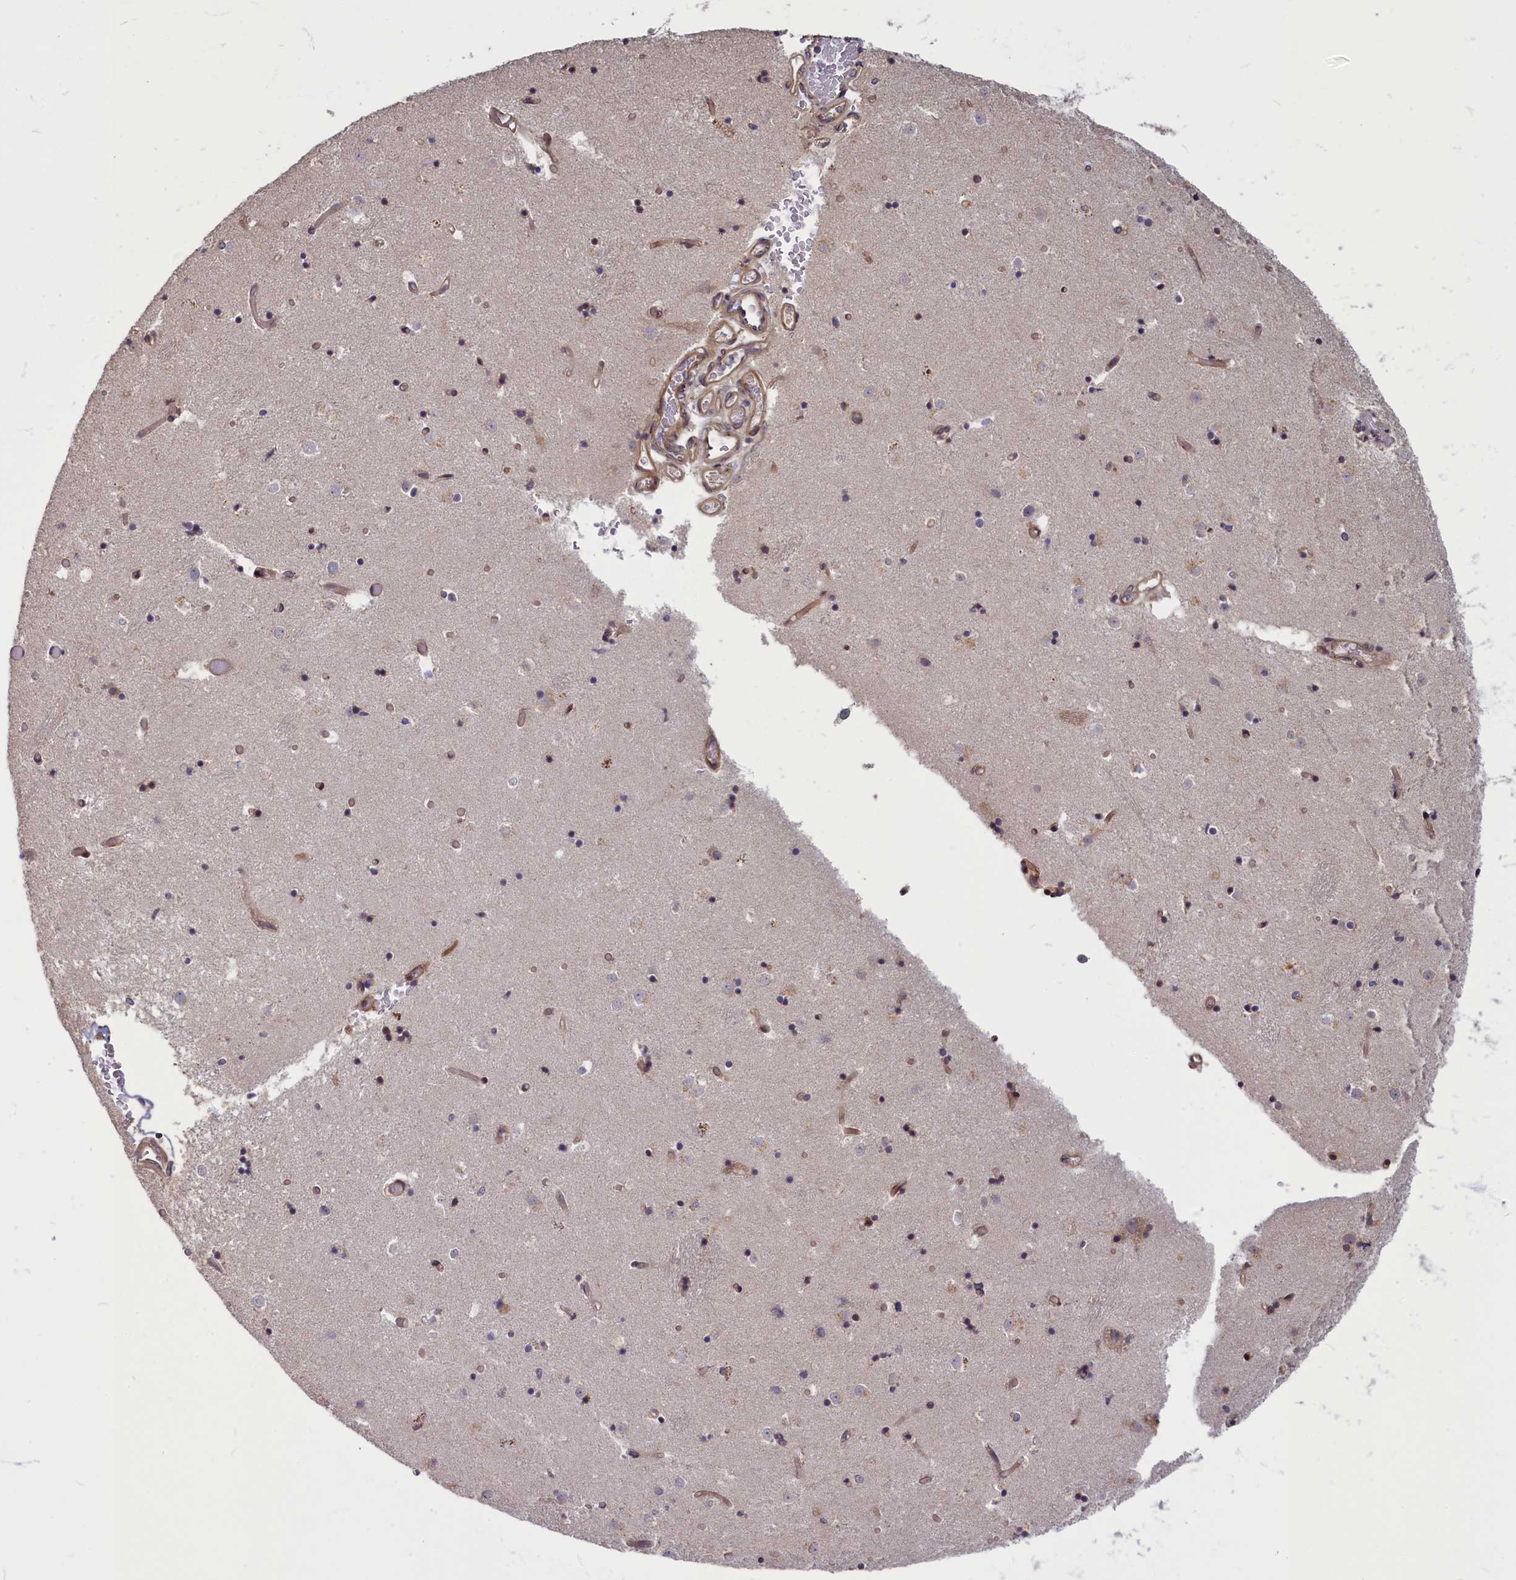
{"staining": {"intensity": "negative", "quantity": "none", "location": "none"}, "tissue": "caudate", "cell_type": "Glial cells", "image_type": "normal", "snomed": [{"axis": "morphology", "description": "Normal tissue, NOS"}, {"axis": "topography", "description": "Lateral ventricle wall"}], "caption": "Immunohistochemistry (IHC) histopathology image of normal caudate: caudate stained with DAB shows no significant protein expression in glial cells.", "gene": "ENSG00000274944", "patient": {"sex": "female", "age": 52}}